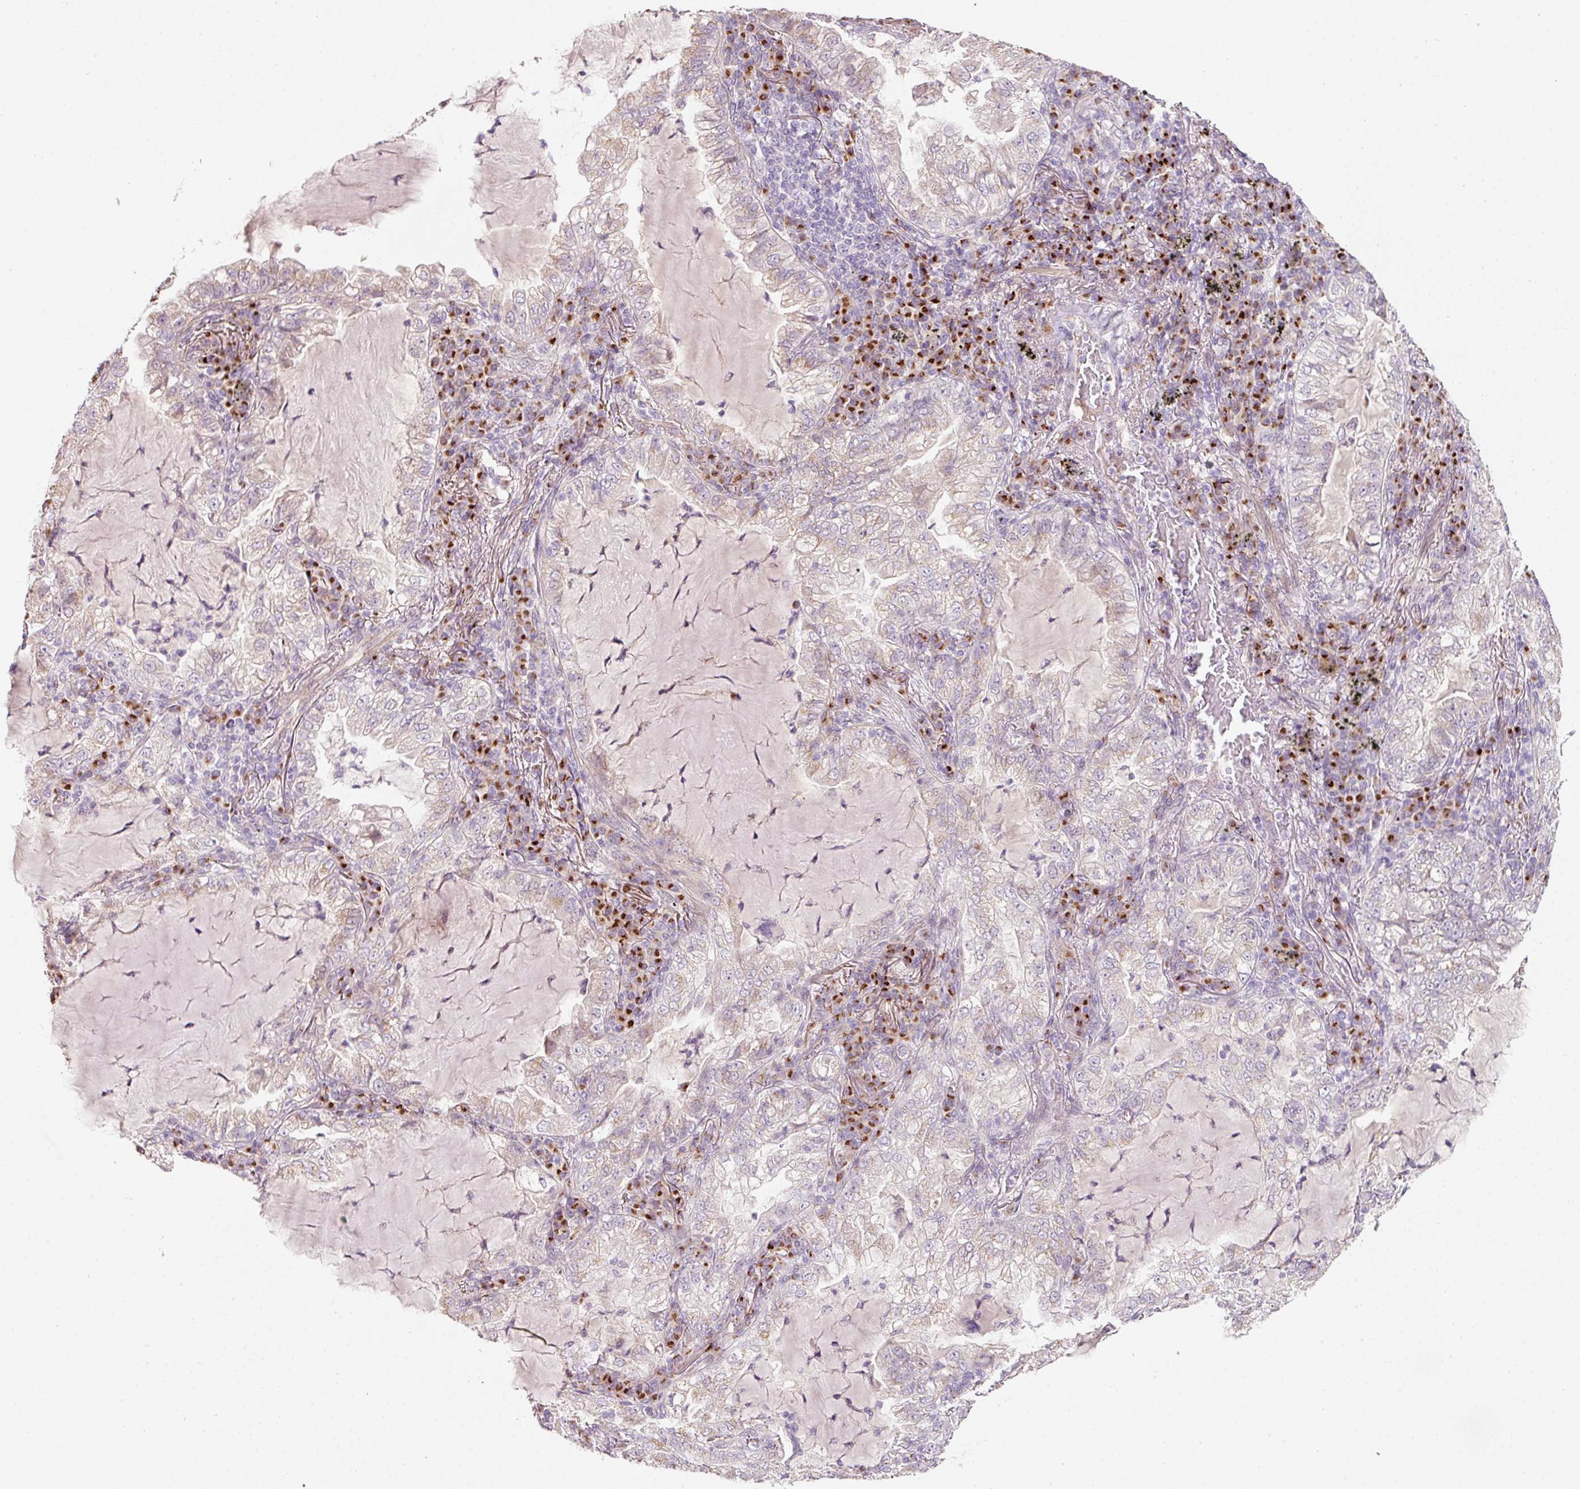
{"staining": {"intensity": "weak", "quantity": "<25%", "location": "cytoplasmic/membranous"}, "tissue": "lung cancer", "cell_type": "Tumor cells", "image_type": "cancer", "snomed": [{"axis": "morphology", "description": "Adenocarcinoma, NOS"}, {"axis": "topography", "description": "Lung"}], "caption": "There is no significant expression in tumor cells of lung cancer. The staining was performed using DAB (3,3'-diaminobenzidine) to visualize the protein expression in brown, while the nuclei were stained in blue with hematoxylin (Magnification: 20x).", "gene": "NBPF11", "patient": {"sex": "female", "age": 73}}